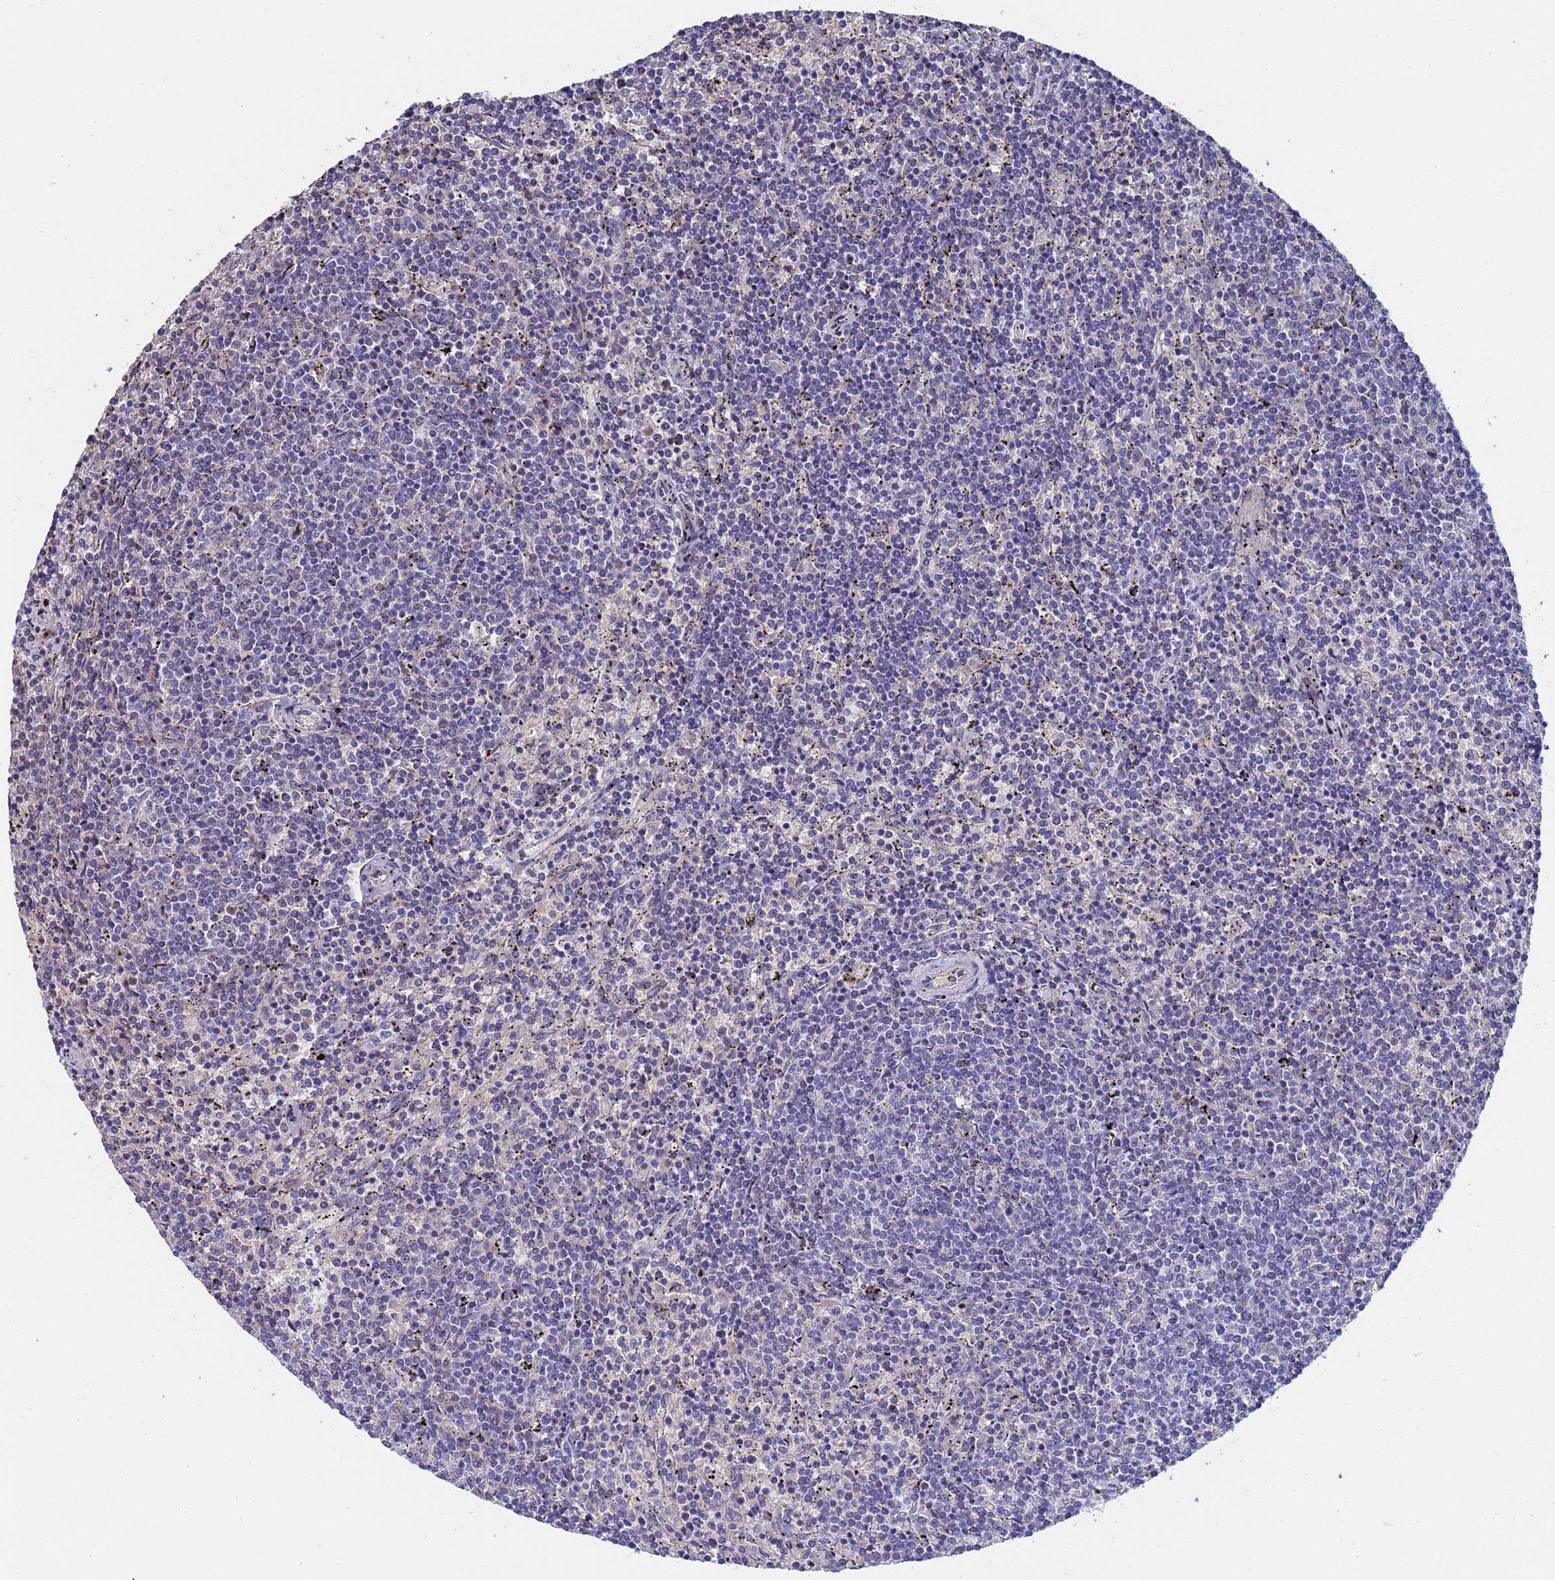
{"staining": {"intensity": "negative", "quantity": "none", "location": "none"}, "tissue": "lymphoma", "cell_type": "Tumor cells", "image_type": "cancer", "snomed": [{"axis": "morphology", "description": "Malignant lymphoma, non-Hodgkin's type, Low grade"}, {"axis": "topography", "description": "Spleen"}], "caption": "Low-grade malignant lymphoma, non-Hodgkin's type stained for a protein using IHC exhibits no positivity tumor cells.", "gene": "IHO1", "patient": {"sex": "female", "age": 50}}